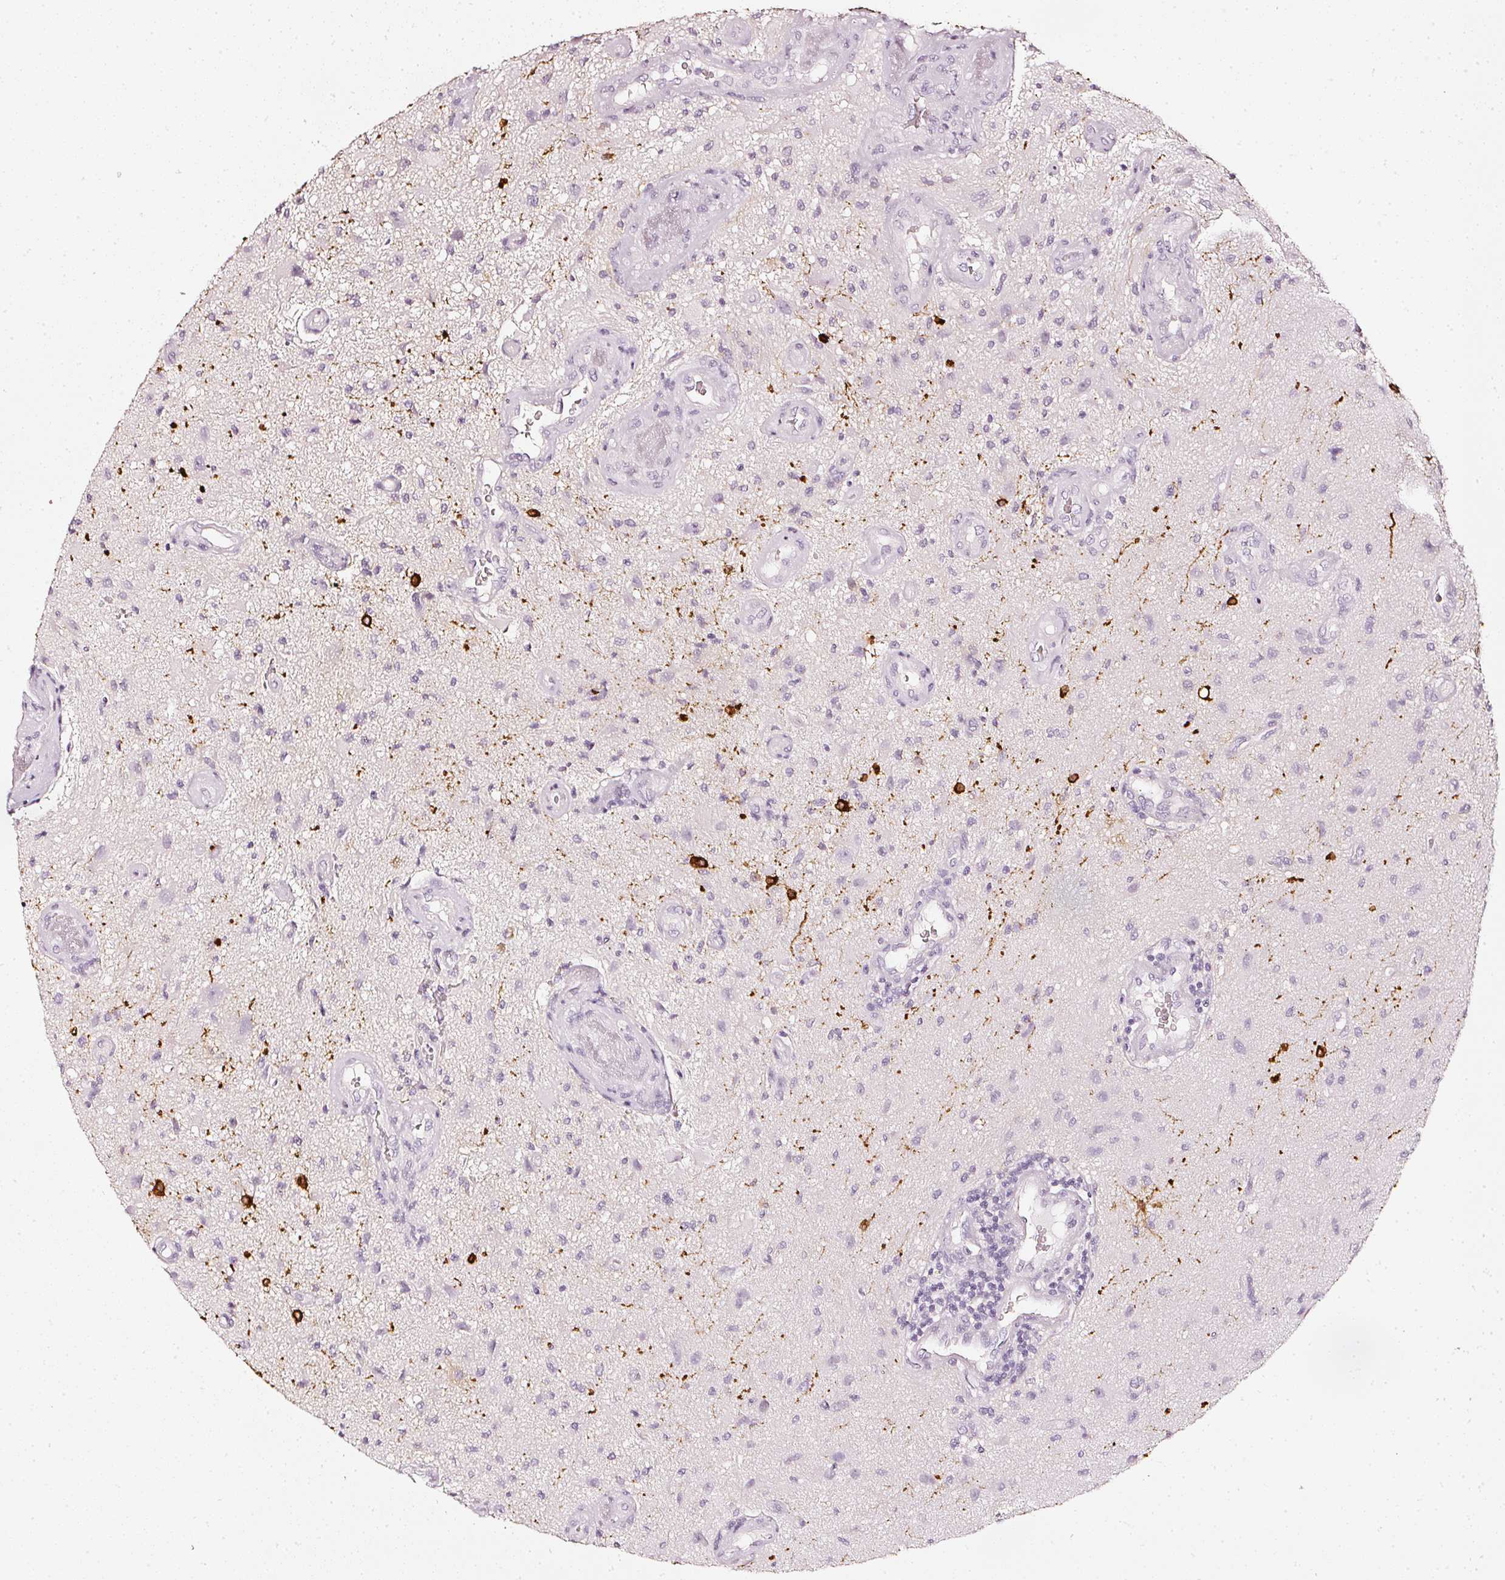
{"staining": {"intensity": "strong", "quantity": "25%-75%", "location": "cytoplasmic/membranous"}, "tissue": "glioma", "cell_type": "Tumor cells", "image_type": "cancer", "snomed": [{"axis": "morphology", "description": "Glioma, malignant, High grade"}, {"axis": "topography", "description": "Brain"}], "caption": "This histopathology image demonstrates glioma stained with immunohistochemistry (IHC) to label a protein in brown. The cytoplasmic/membranous of tumor cells show strong positivity for the protein. Nuclei are counter-stained blue.", "gene": "CNP", "patient": {"sex": "male", "age": 67}}